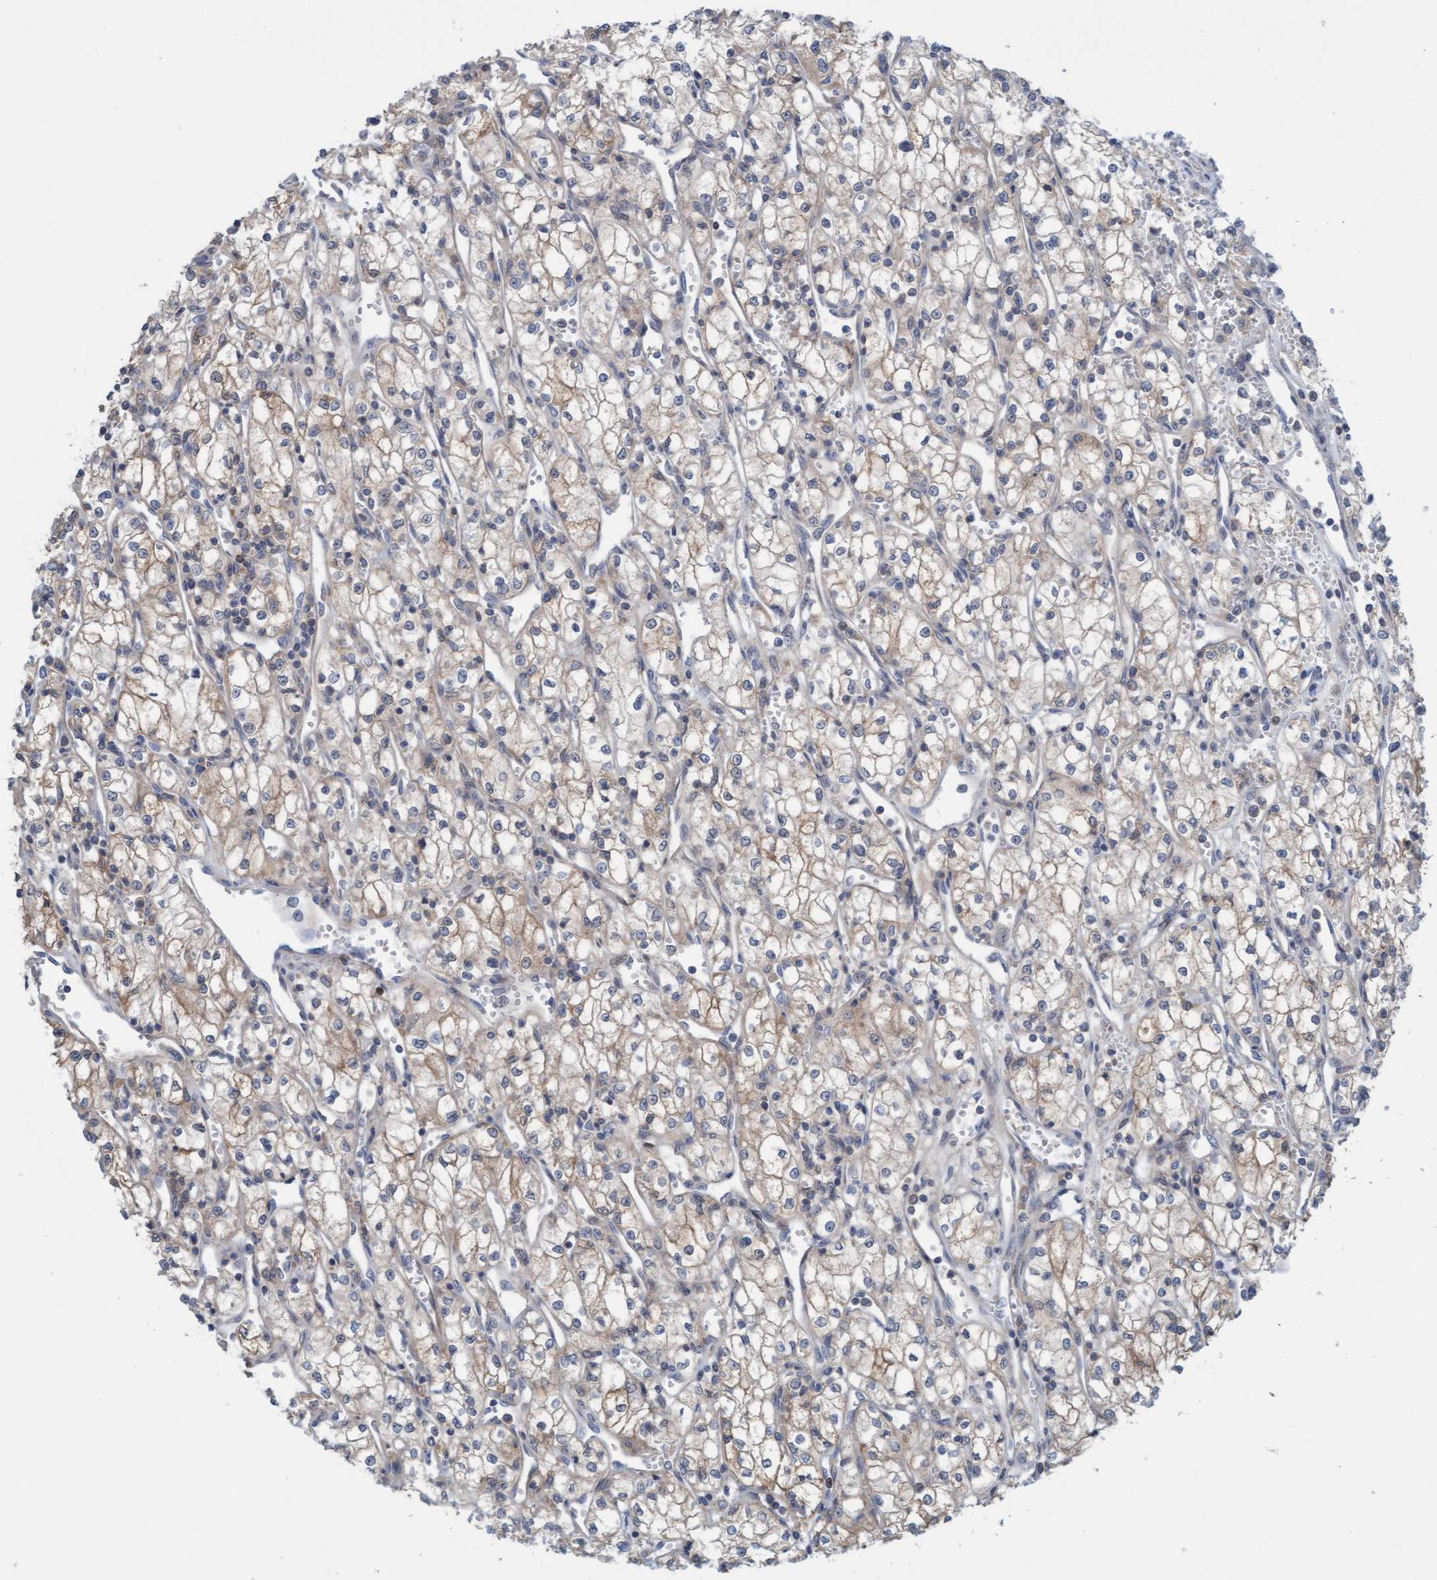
{"staining": {"intensity": "negative", "quantity": "none", "location": "none"}, "tissue": "renal cancer", "cell_type": "Tumor cells", "image_type": "cancer", "snomed": [{"axis": "morphology", "description": "Adenocarcinoma, NOS"}, {"axis": "topography", "description": "Kidney"}], "caption": "Tumor cells show no significant protein expression in renal cancer (adenocarcinoma). (Immunohistochemistry (ihc), brightfield microscopy, high magnification).", "gene": "KLHL25", "patient": {"sex": "male", "age": 59}}